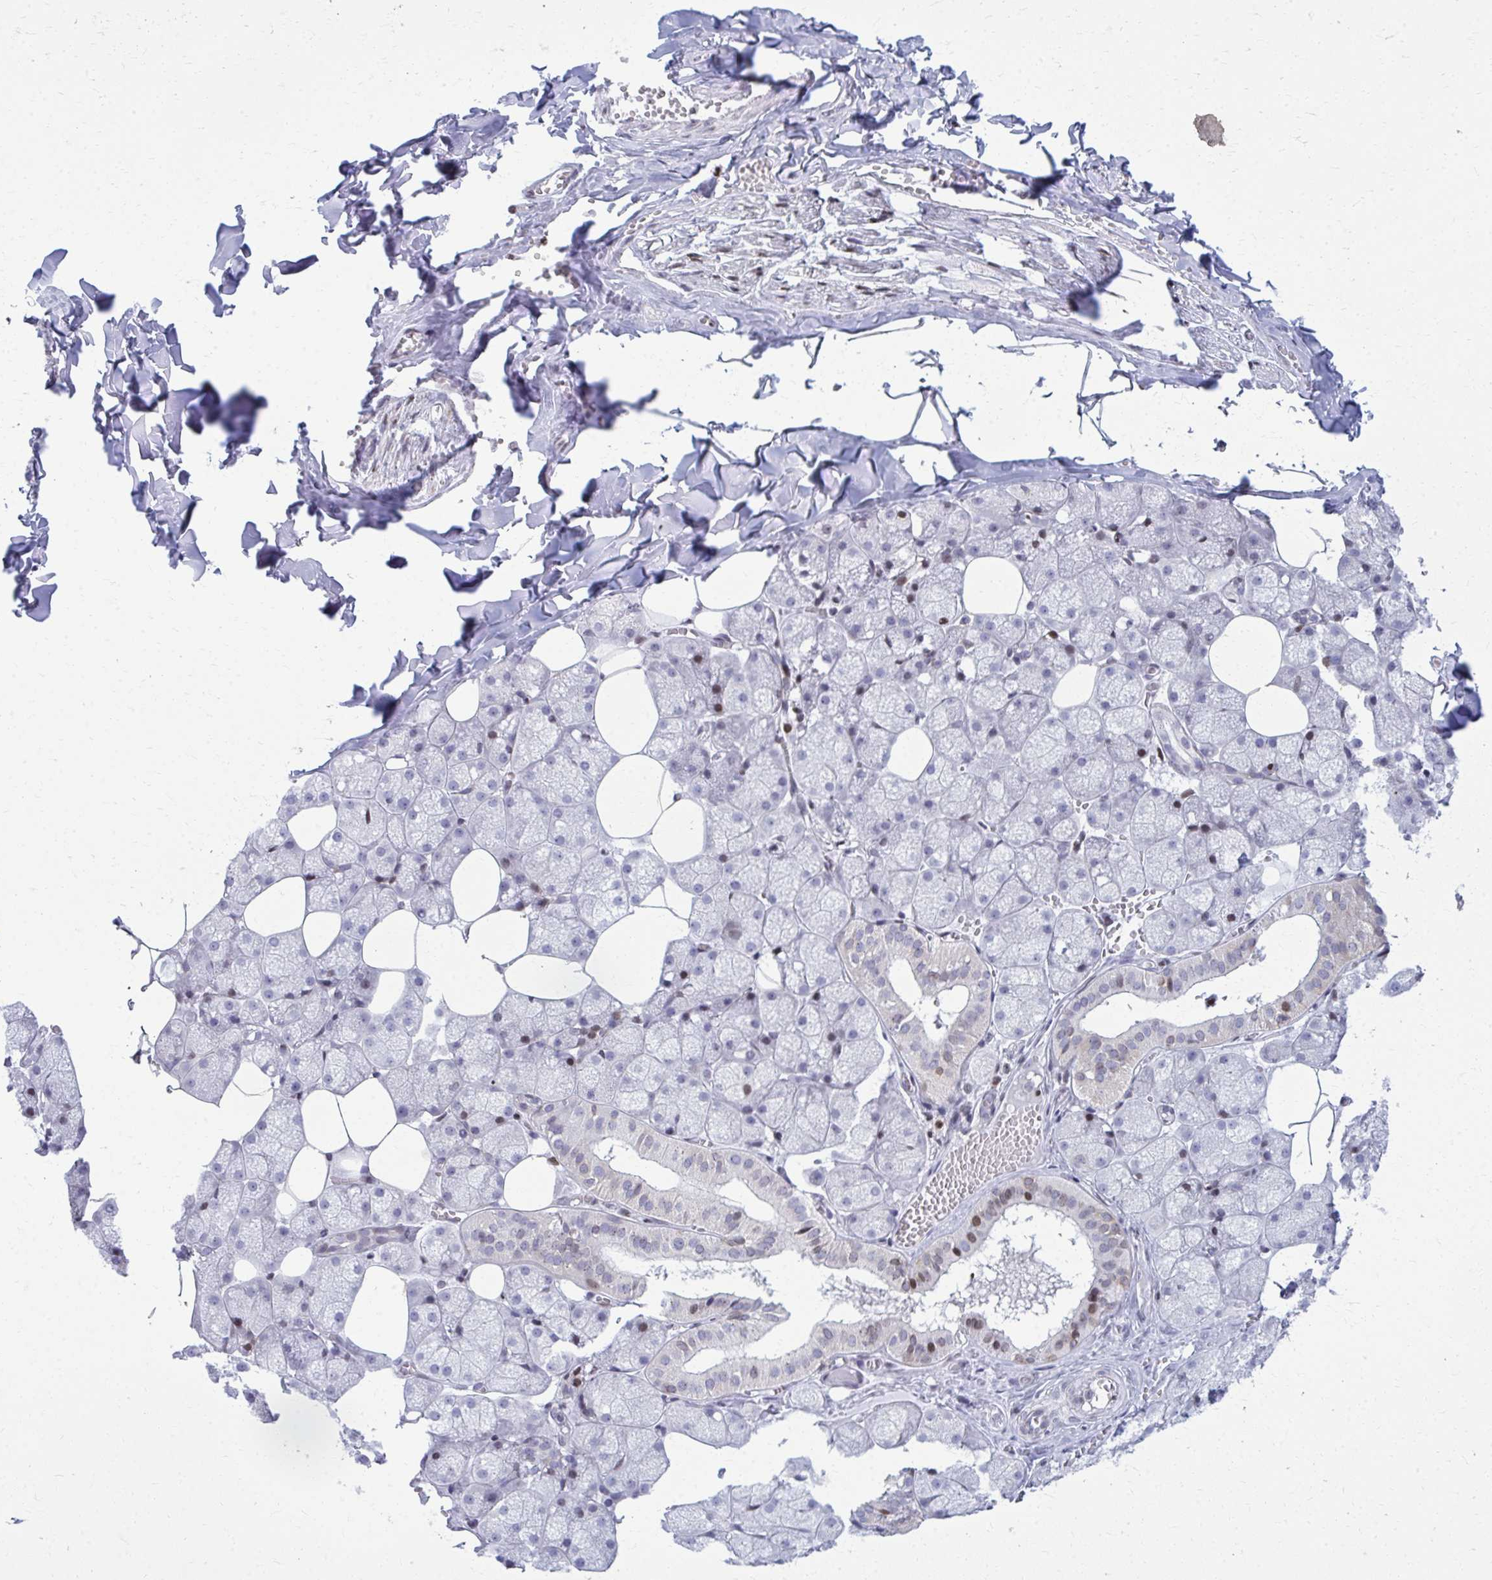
{"staining": {"intensity": "moderate", "quantity": "<25%", "location": "nuclear"}, "tissue": "salivary gland", "cell_type": "Glandular cells", "image_type": "normal", "snomed": [{"axis": "morphology", "description": "Normal tissue, NOS"}, {"axis": "topography", "description": "Salivary gland"}, {"axis": "topography", "description": "Peripheral nerve tissue"}], "caption": "Normal salivary gland reveals moderate nuclear positivity in about <25% of glandular cells, visualized by immunohistochemistry.", "gene": "AP5M1", "patient": {"sex": "male", "age": 38}}